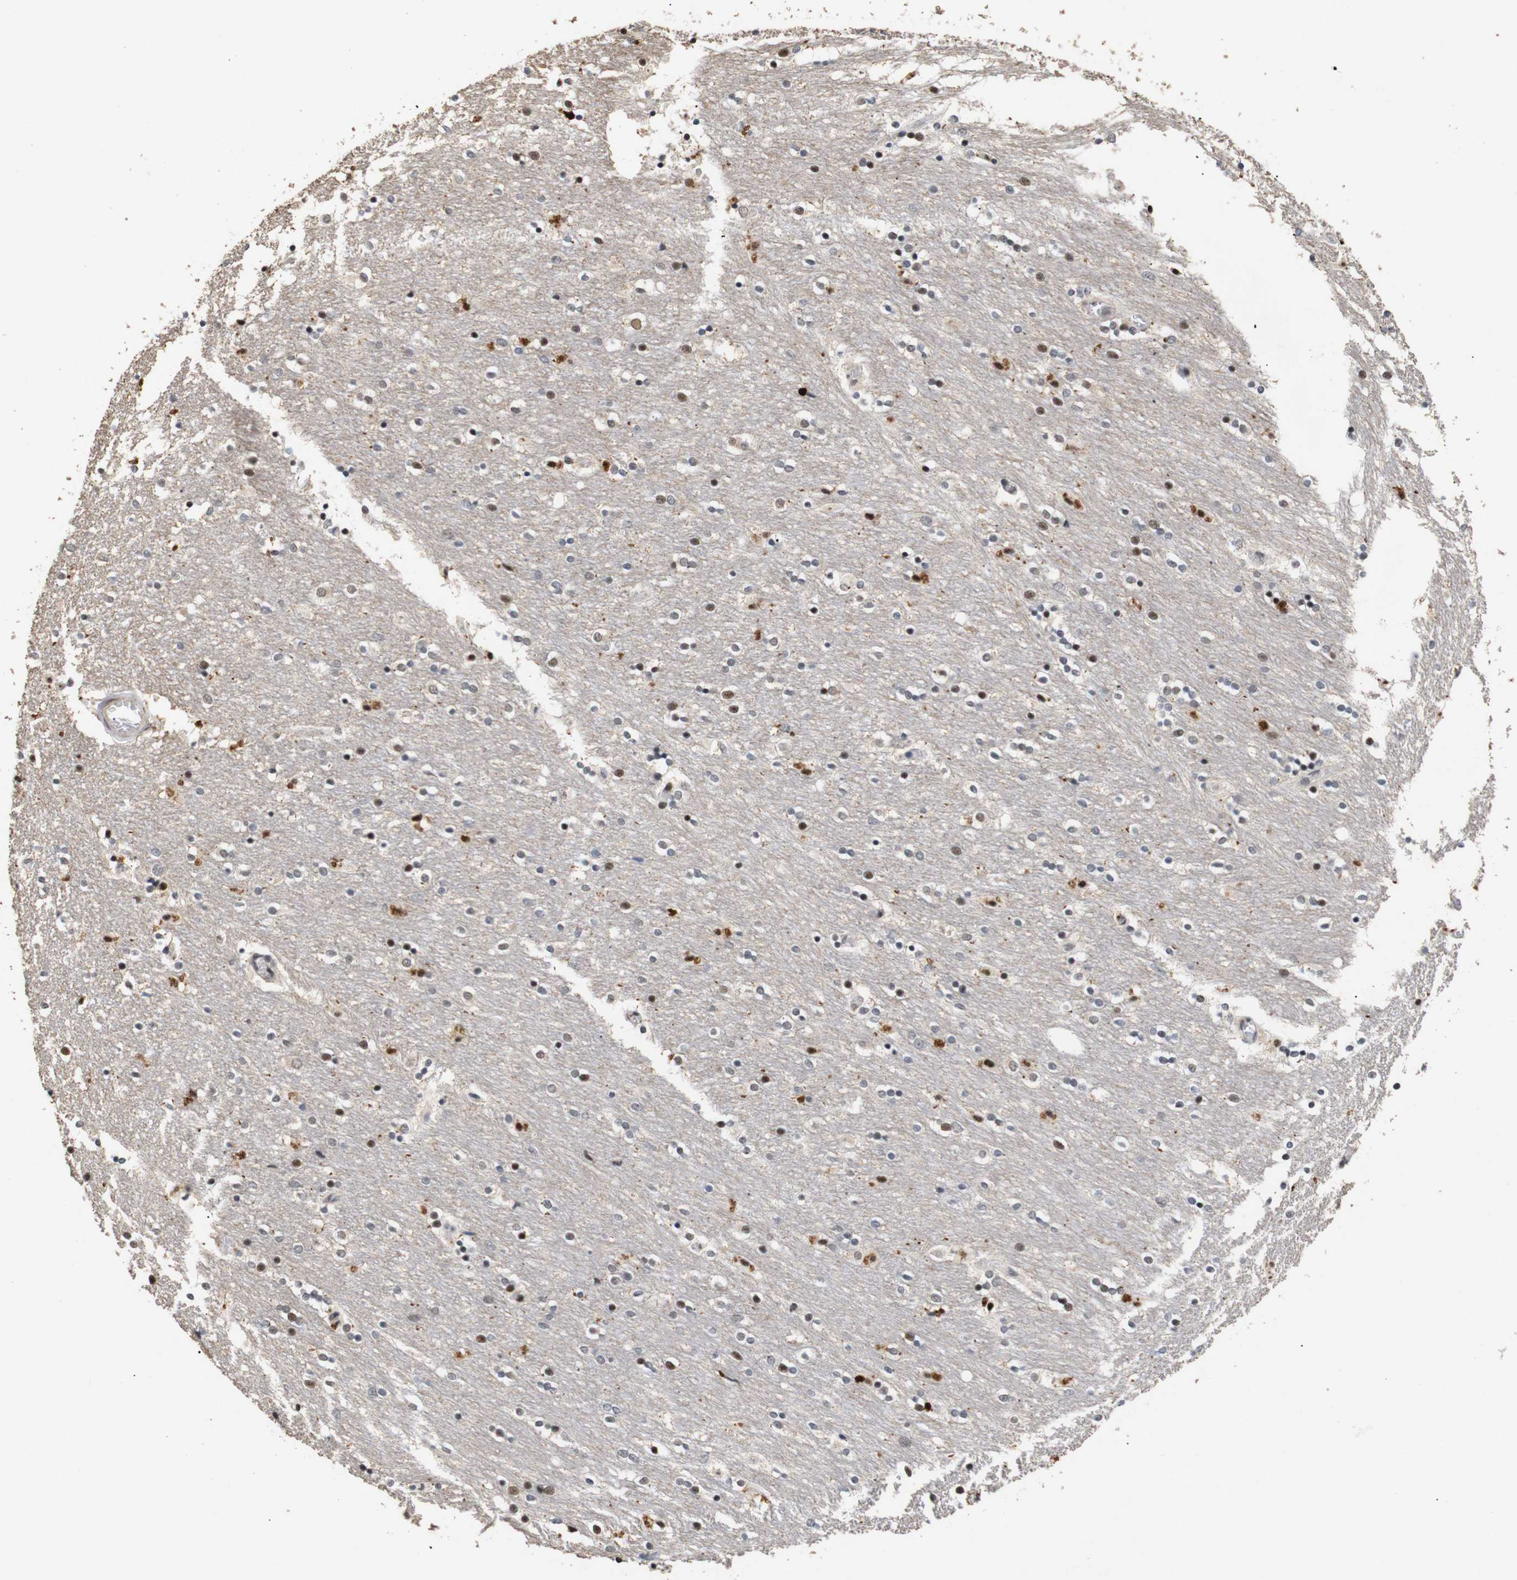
{"staining": {"intensity": "moderate", "quantity": "25%-75%", "location": "nuclear"}, "tissue": "caudate", "cell_type": "Glial cells", "image_type": "normal", "snomed": [{"axis": "morphology", "description": "Normal tissue, NOS"}, {"axis": "topography", "description": "Lateral ventricle wall"}], "caption": "DAB (3,3'-diaminobenzidine) immunohistochemical staining of unremarkable caudate exhibits moderate nuclear protein staining in about 25%-75% of glial cells.", "gene": "PYM1", "patient": {"sex": "female", "age": 54}}